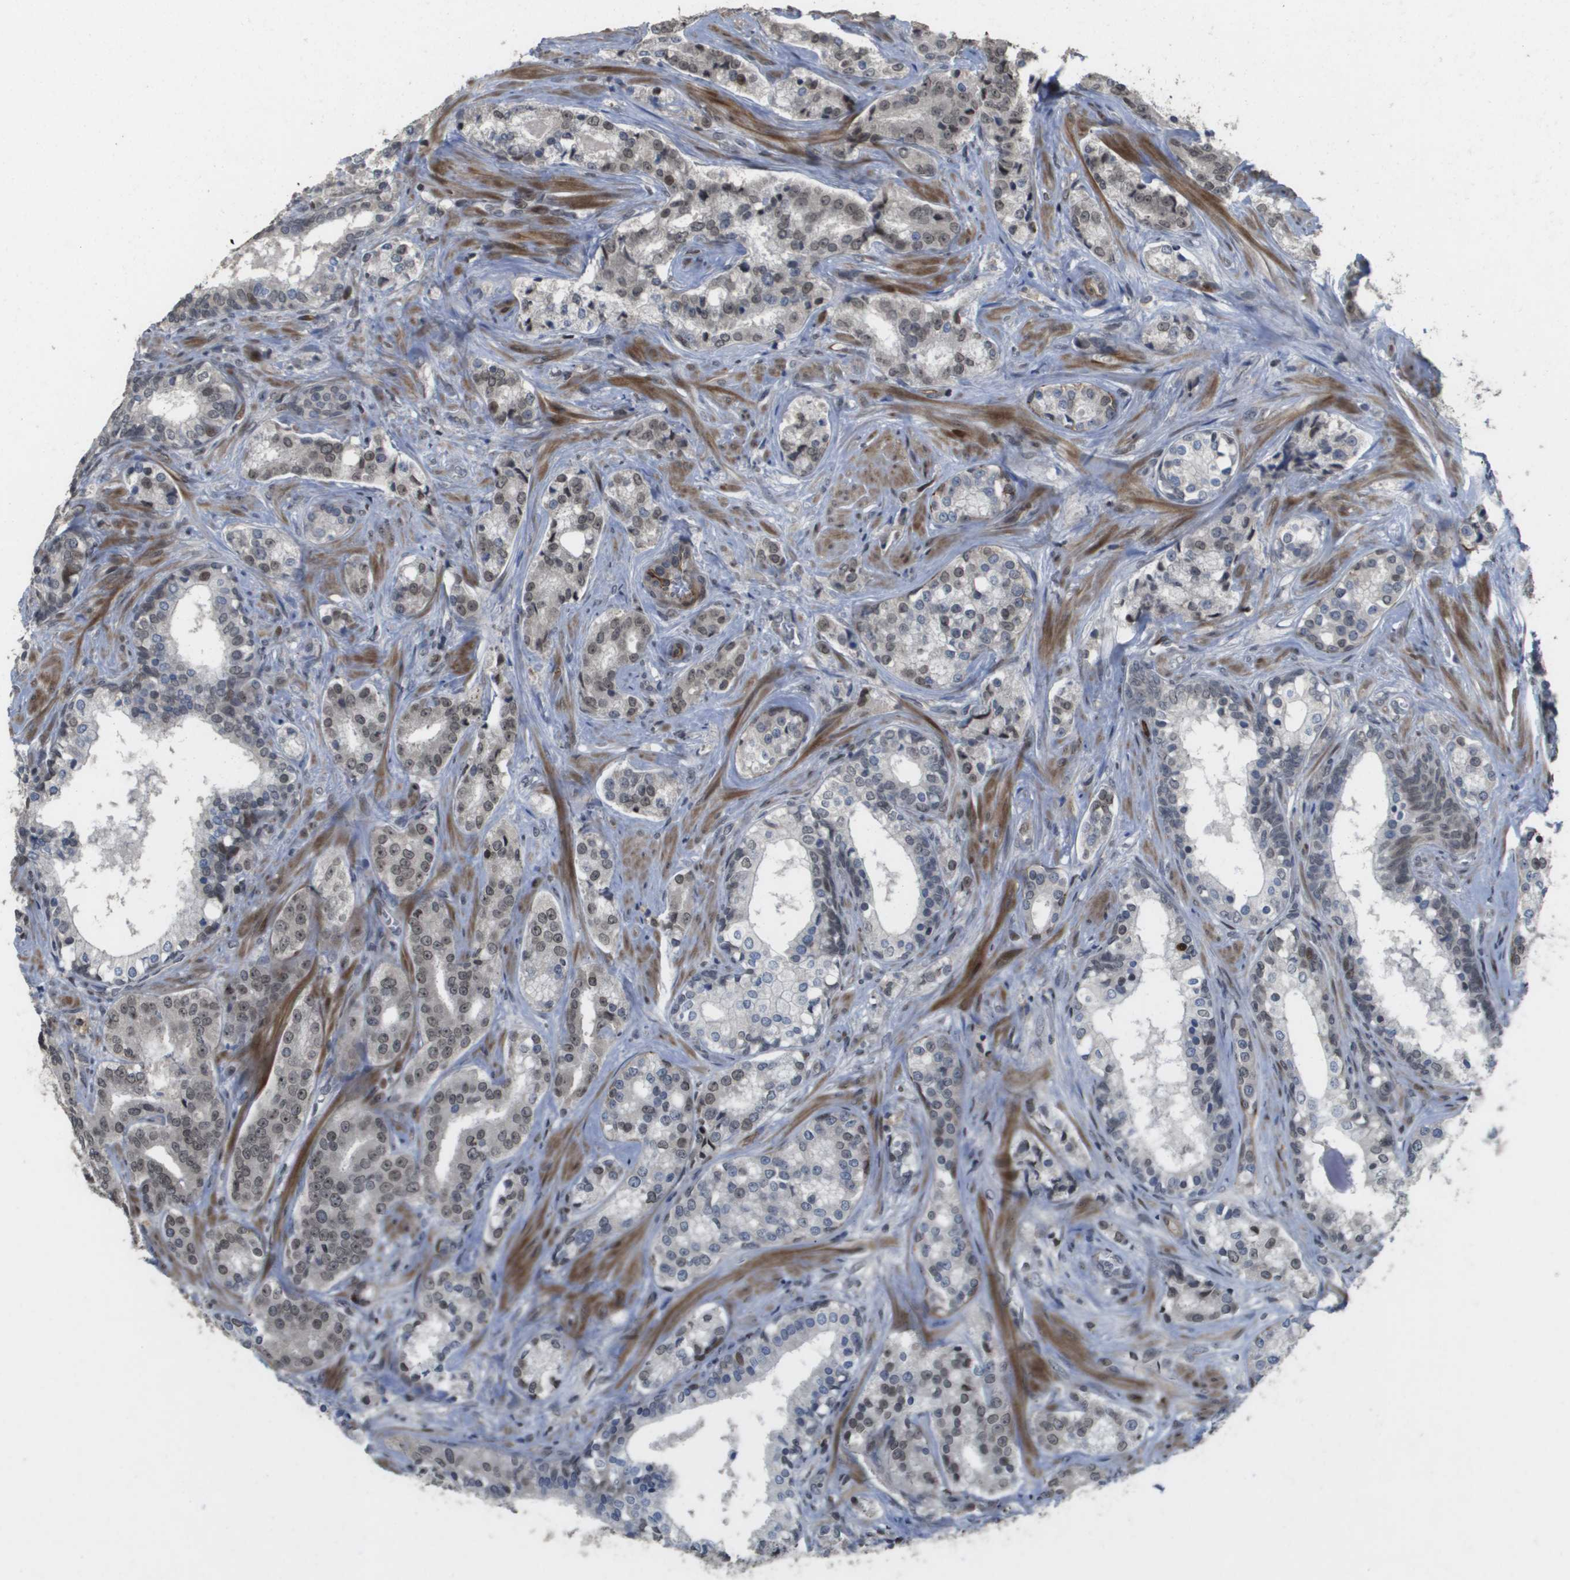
{"staining": {"intensity": "weak", "quantity": "25%-75%", "location": "nuclear"}, "tissue": "prostate cancer", "cell_type": "Tumor cells", "image_type": "cancer", "snomed": [{"axis": "morphology", "description": "Adenocarcinoma, High grade"}, {"axis": "topography", "description": "Prostate"}], "caption": "Tumor cells show low levels of weak nuclear staining in approximately 25%-75% of cells in human high-grade adenocarcinoma (prostate).", "gene": "KAT5", "patient": {"sex": "male", "age": 60}}